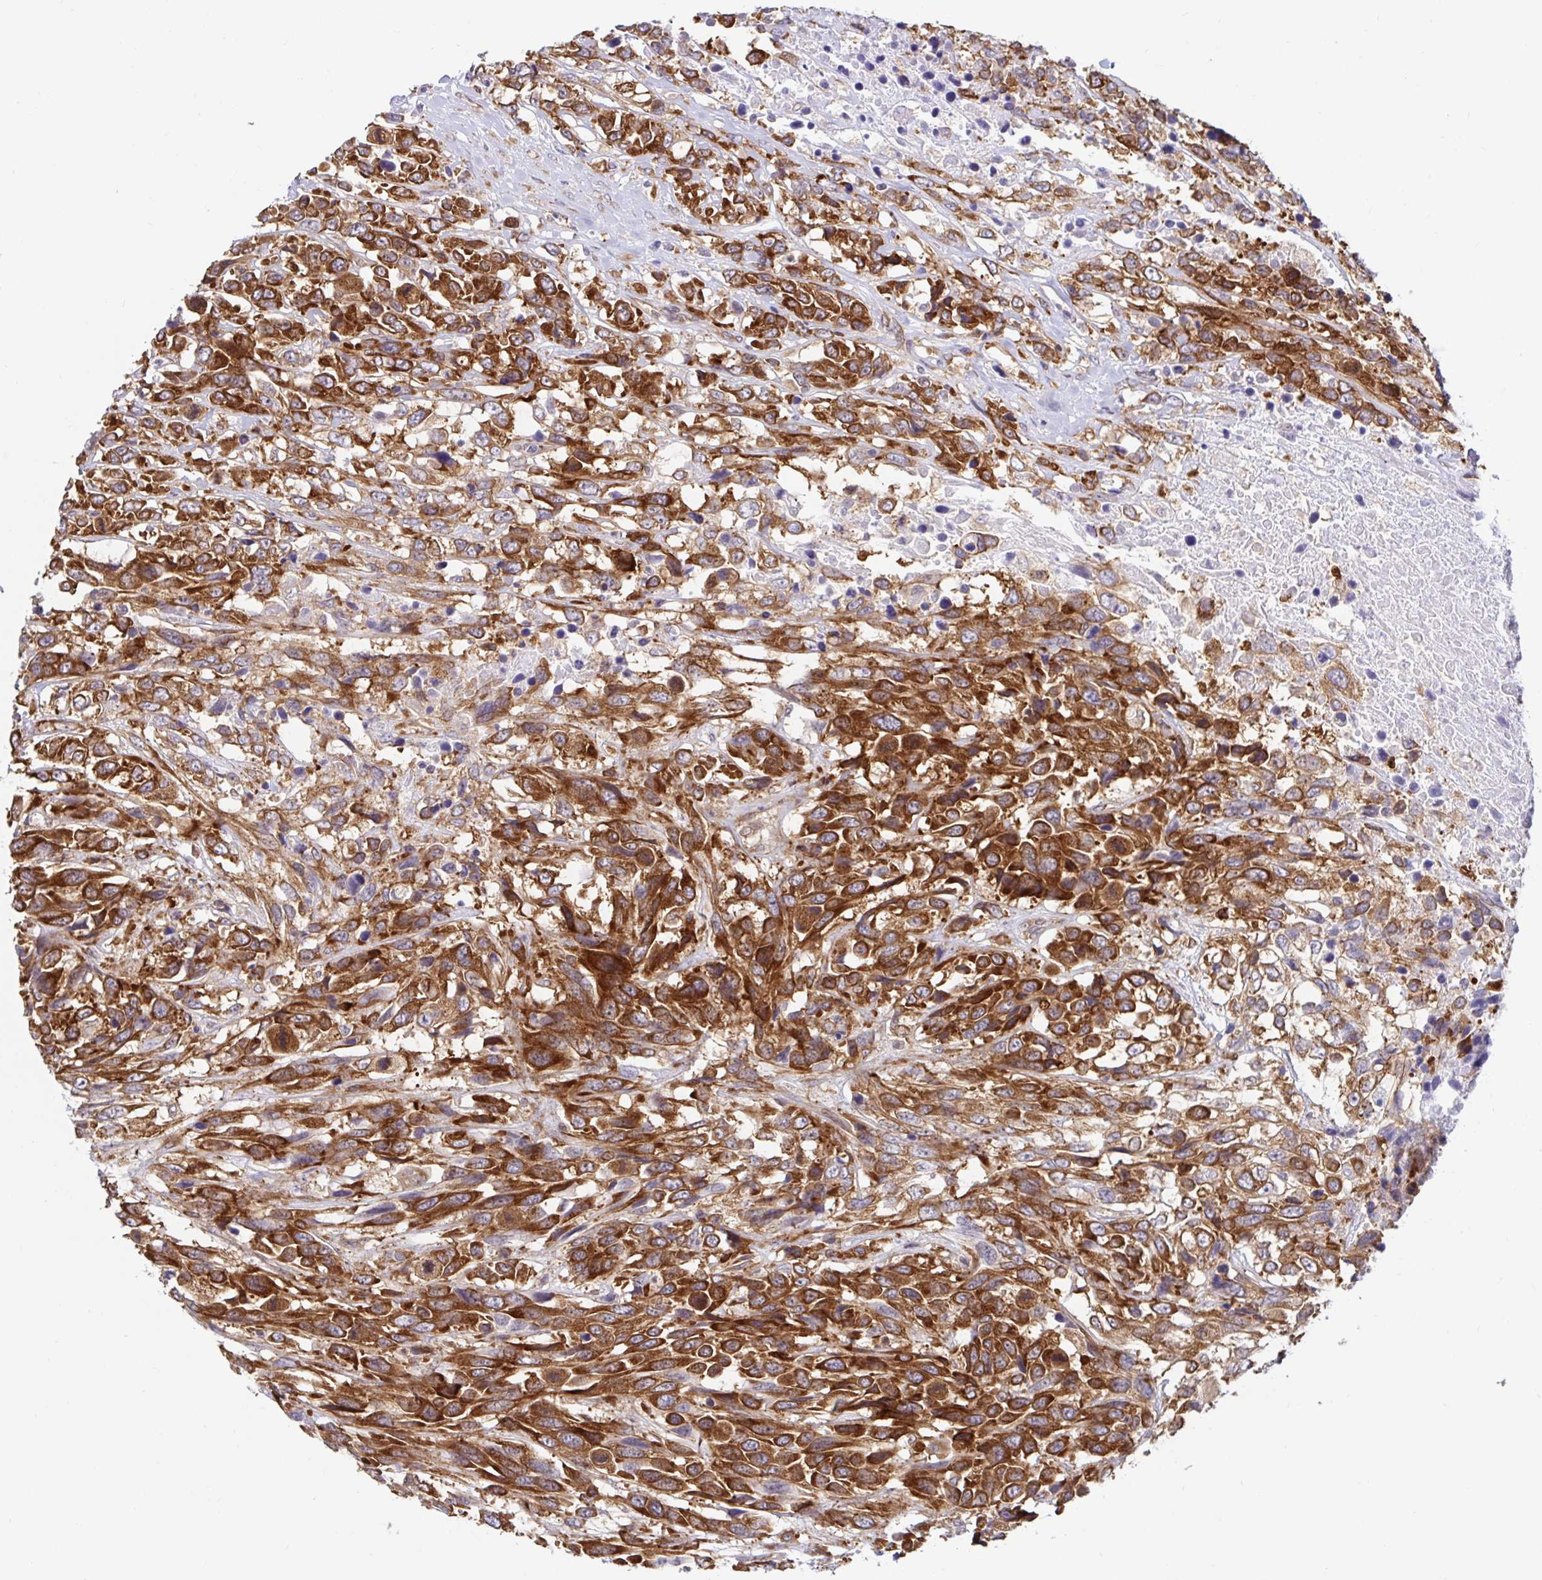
{"staining": {"intensity": "strong", "quantity": ">75%", "location": "cytoplasmic/membranous"}, "tissue": "urothelial cancer", "cell_type": "Tumor cells", "image_type": "cancer", "snomed": [{"axis": "morphology", "description": "Urothelial carcinoma, High grade"}, {"axis": "topography", "description": "Urinary bladder"}], "caption": "Tumor cells show high levels of strong cytoplasmic/membranous positivity in about >75% of cells in urothelial carcinoma (high-grade).", "gene": "LARP1", "patient": {"sex": "female", "age": 70}}